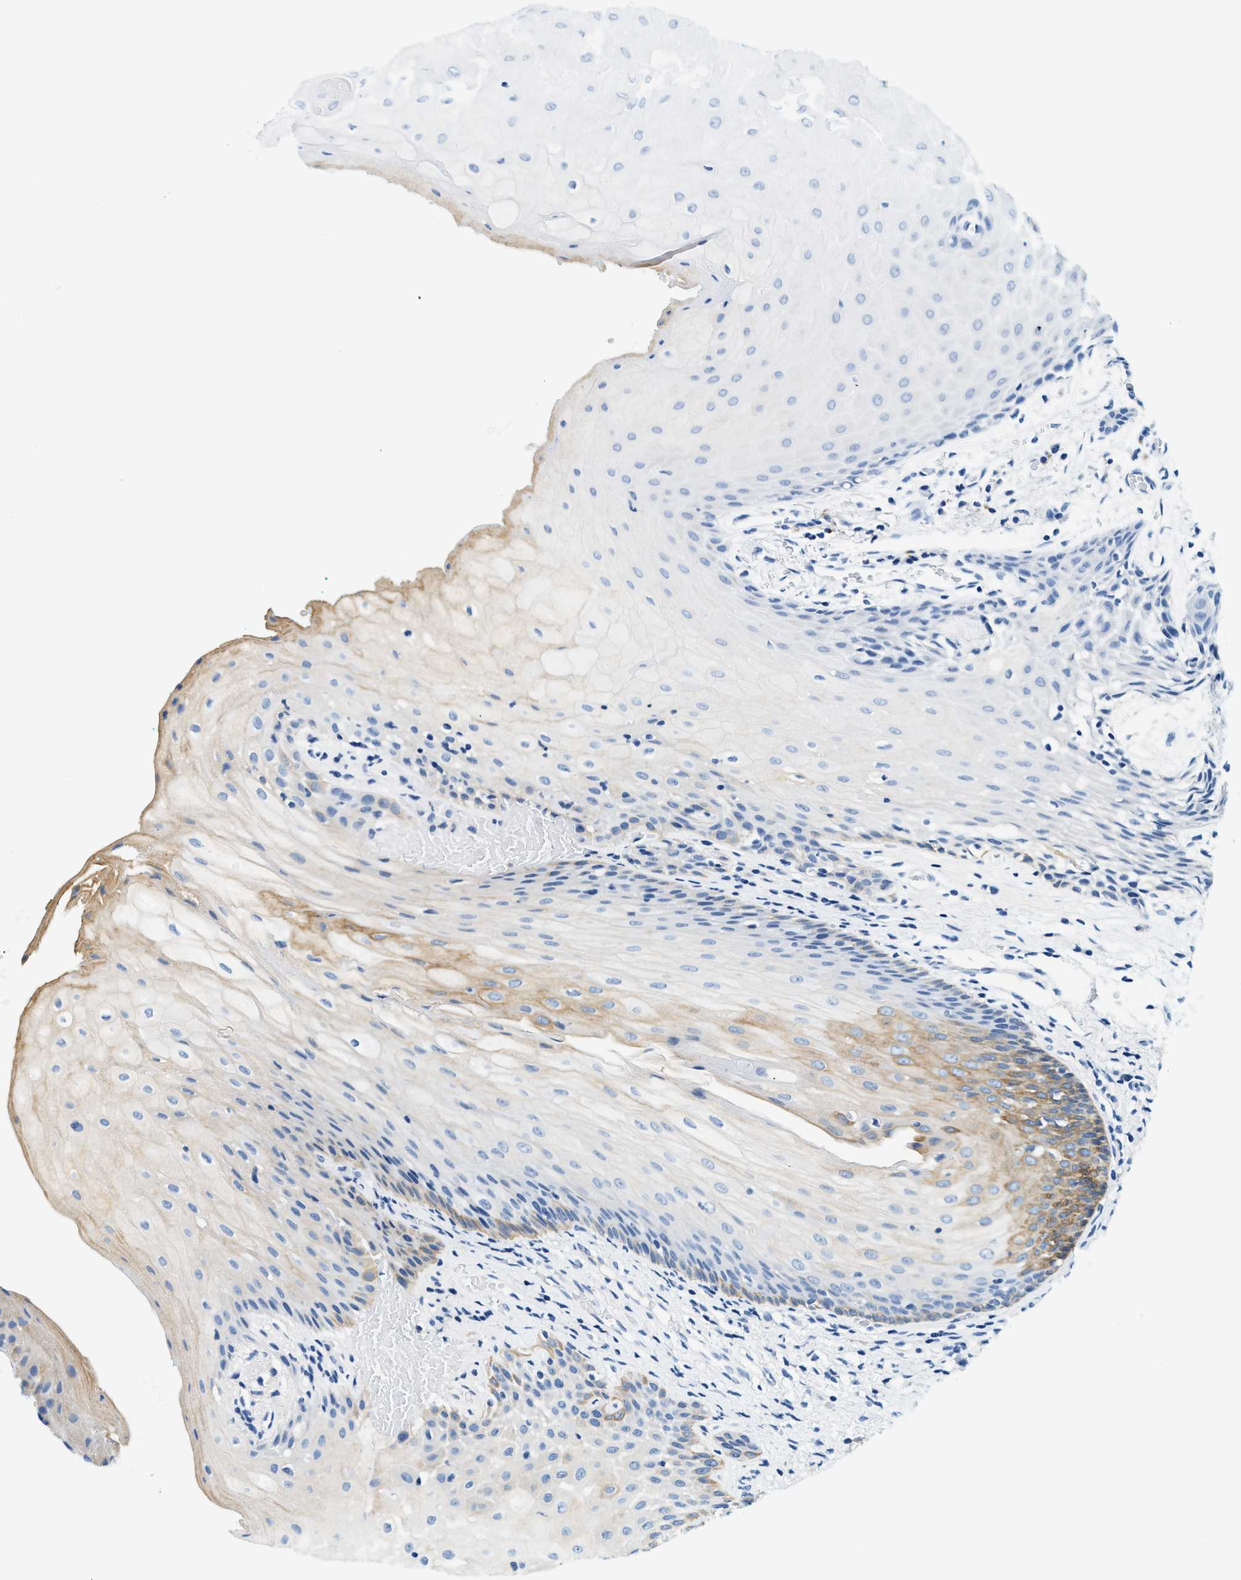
{"staining": {"intensity": "weak", "quantity": "<25%", "location": "cytoplasmic/membranous"}, "tissue": "oral mucosa", "cell_type": "Squamous epithelial cells", "image_type": "normal", "snomed": [{"axis": "morphology", "description": "Normal tissue, NOS"}, {"axis": "morphology", "description": "Squamous cell carcinoma, NOS"}, {"axis": "topography", "description": "Oral tissue"}, {"axis": "topography", "description": "Salivary gland"}, {"axis": "topography", "description": "Head-Neck"}], "caption": "Immunohistochemistry (IHC) image of unremarkable human oral mucosa stained for a protein (brown), which displays no staining in squamous epithelial cells. (DAB immunohistochemistry visualized using brightfield microscopy, high magnification).", "gene": "STXBP2", "patient": {"sex": "female", "age": 62}}